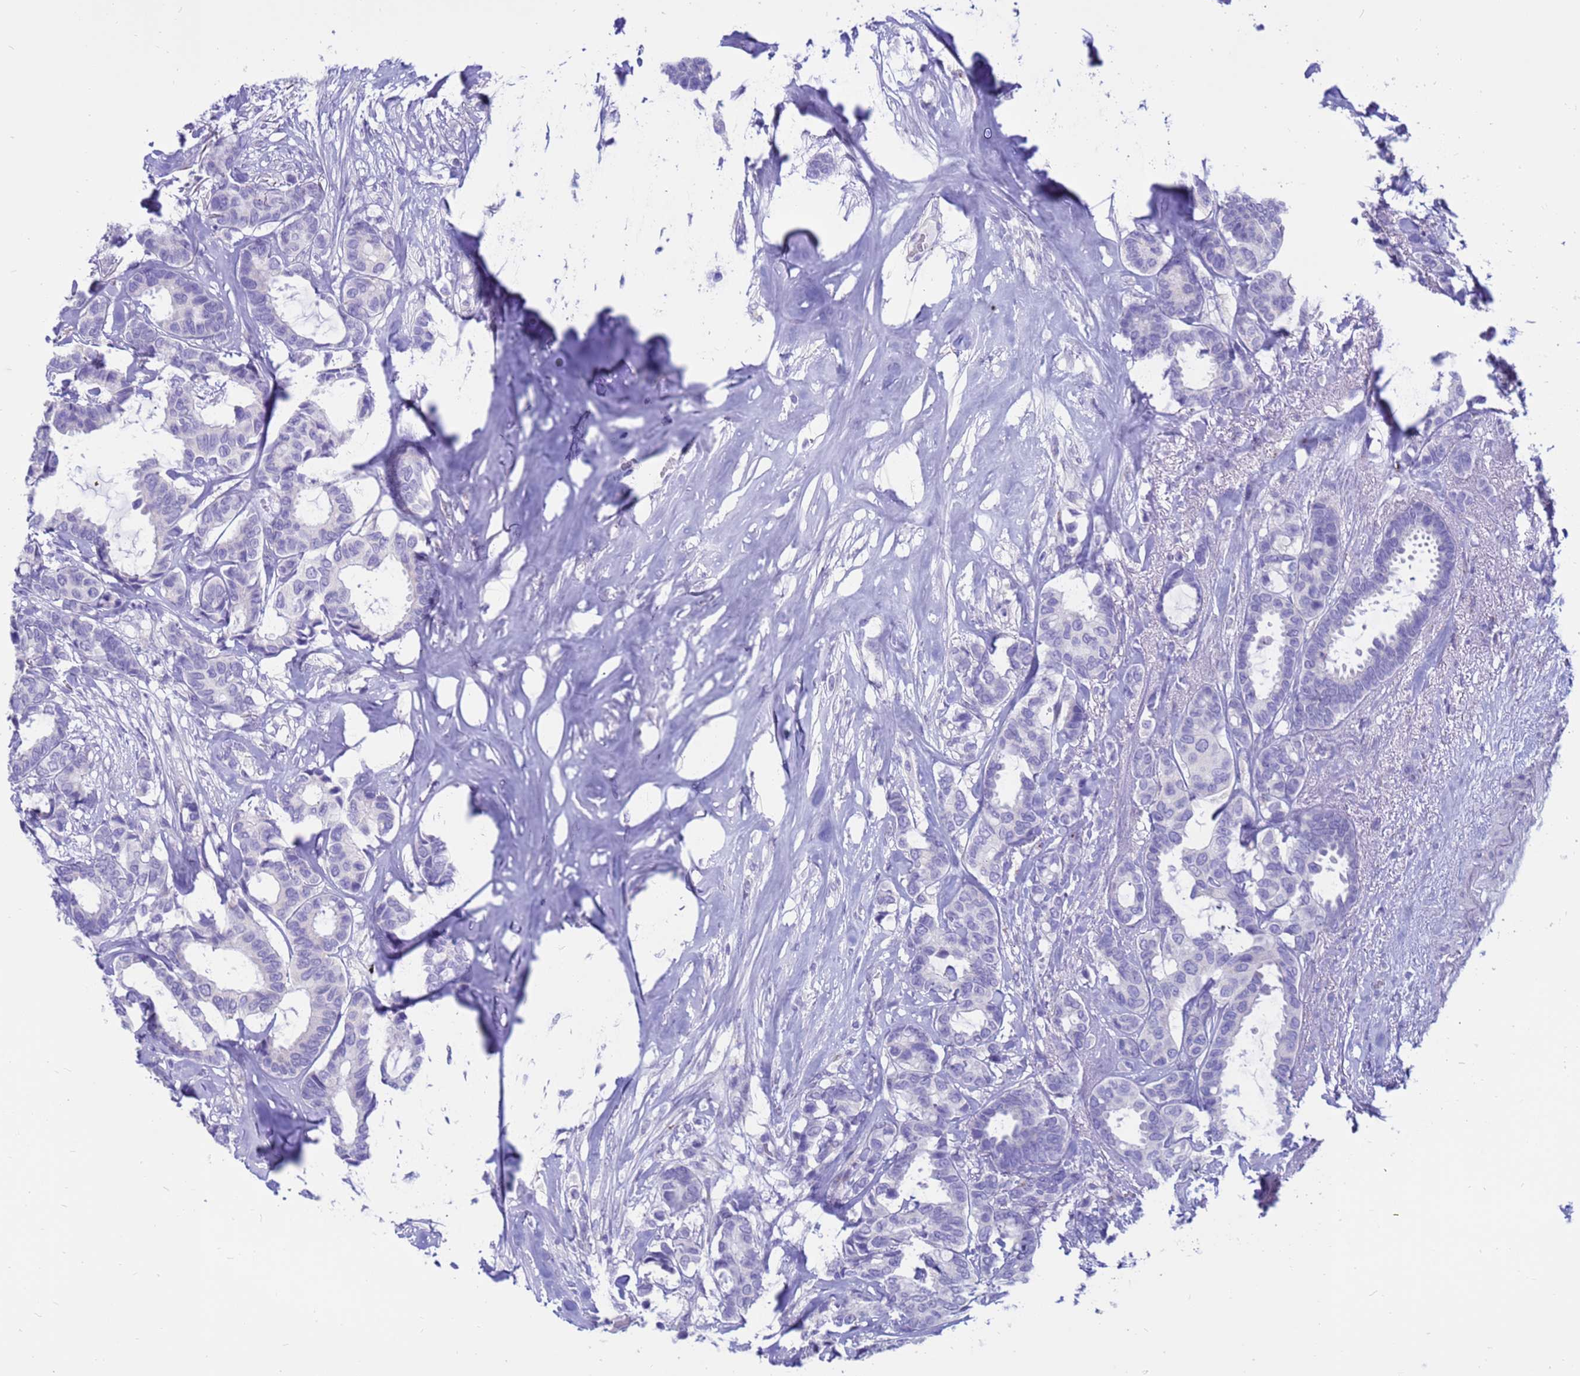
{"staining": {"intensity": "negative", "quantity": "none", "location": "none"}, "tissue": "breast cancer", "cell_type": "Tumor cells", "image_type": "cancer", "snomed": [{"axis": "morphology", "description": "Duct carcinoma"}, {"axis": "topography", "description": "Breast"}], "caption": "Breast intraductal carcinoma was stained to show a protein in brown. There is no significant expression in tumor cells.", "gene": "PDE10A", "patient": {"sex": "female", "age": 87}}